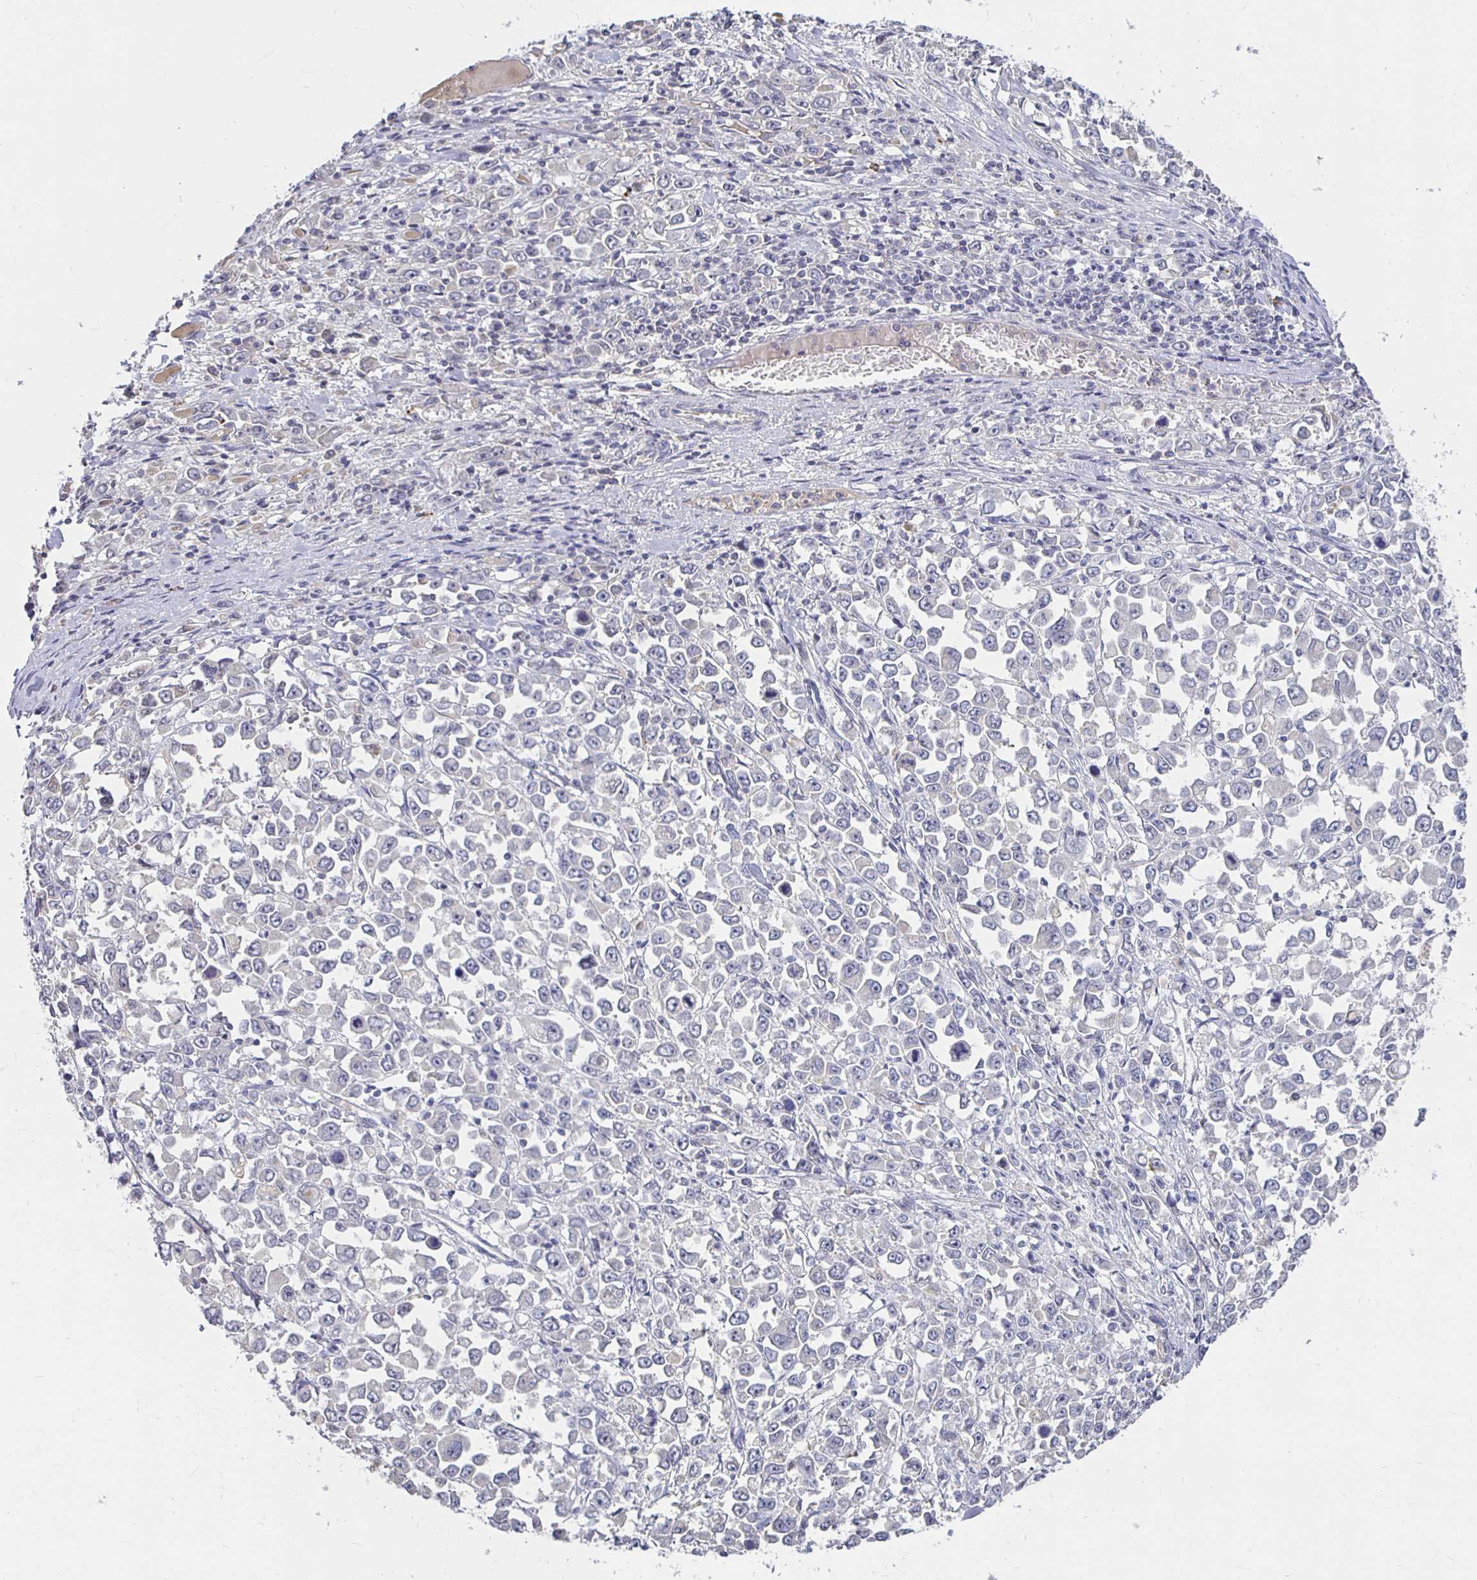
{"staining": {"intensity": "negative", "quantity": "none", "location": "none"}, "tissue": "stomach cancer", "cell_type": "Tumor cells", "image_type": "cancer", "snomed": [{"axis": "morphology", "description": "Adenocarcinoma, NOS"}, {"axis": "topography", "description": "Stomach, upper"}], "caption": "Immunohistochemistry histopathology image of human stomach cancer (adenocarcinoma) stained for a protein (brown), which shows no staining in tumor cells.", "gene": "RNF144B", "patient": {"sex": "male", "age": 70}}